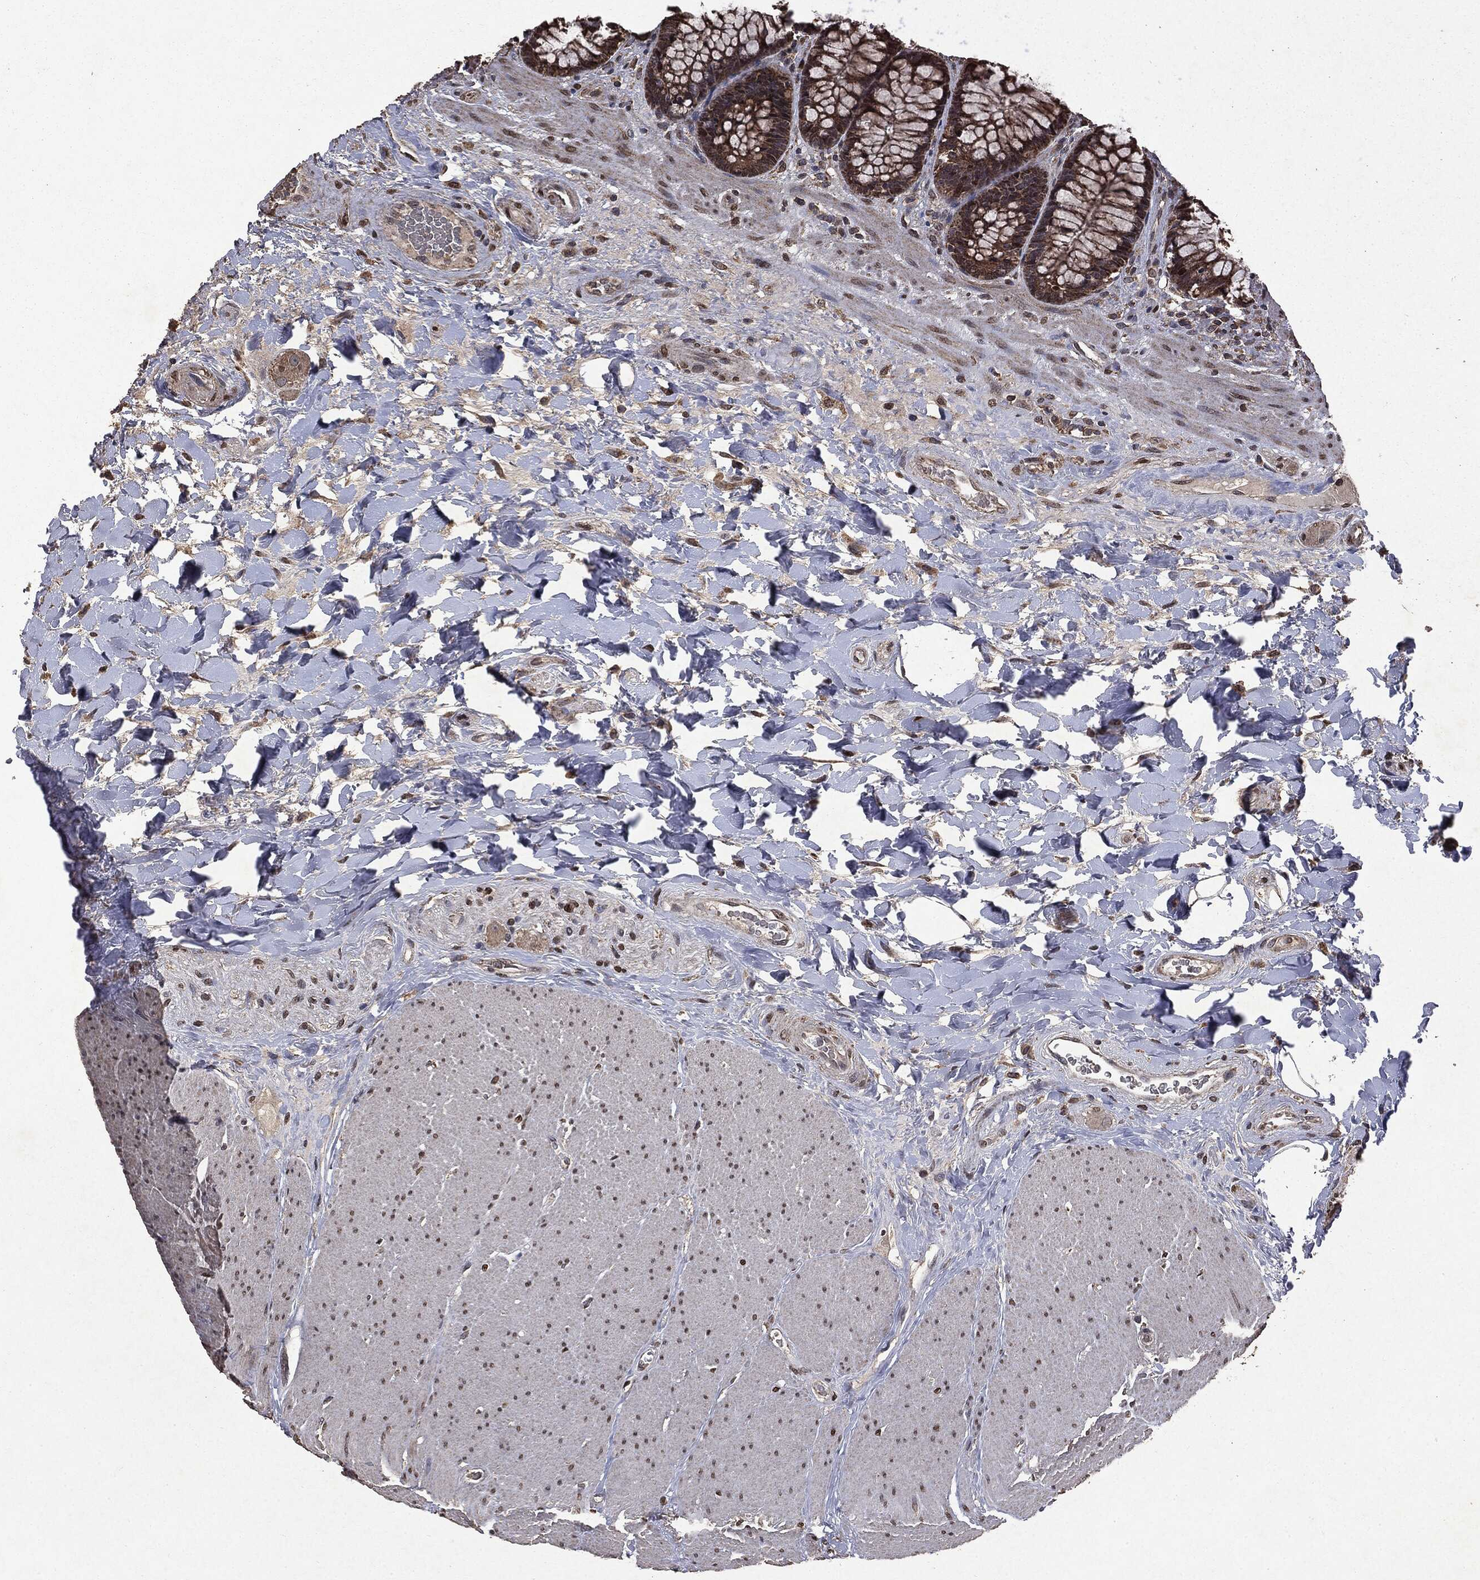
{"staining": {"intensity": "strong", "quantity": ">75%", "location": "cytoplasmic/membranous"}, "tissue": "rectum", "cell_type": "Glandular cells", "image_type": "normal", "snomed": [{"axis": "morphology", "description": "Normal tissue, NOS"}, {"axis": "topography", "description": "Rectum"}], "caption": "This image exhibits benign rectum stained with immunohistochemistry to label a protein in brown. The cytoplasmic/membranous of glandular cells show strong positivity for the protein. Nuclei are counter-stained blue.", "gene": "PPP6R2", "patient": {"sex": "female", "age": 58}}